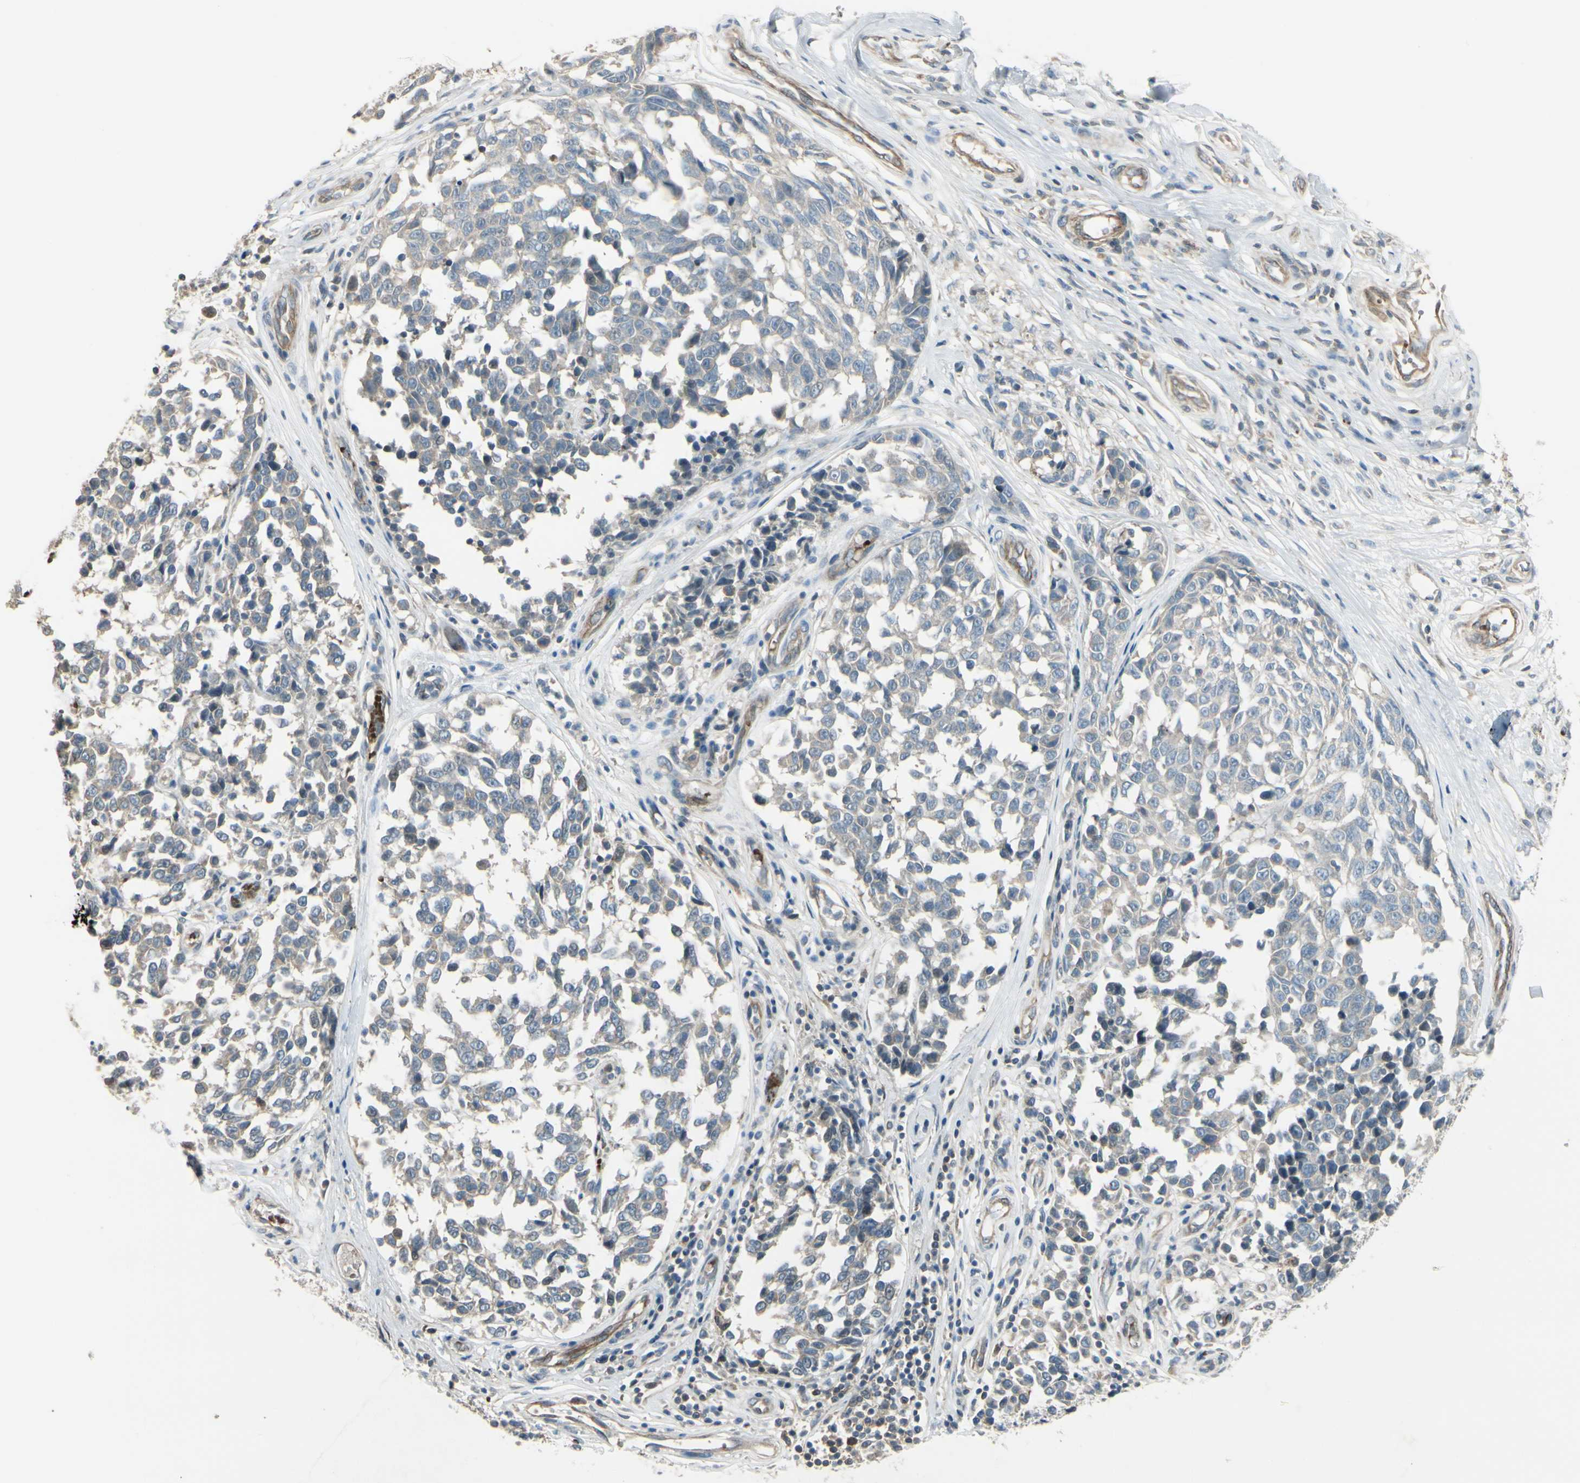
{"staining": {"intensity": "negative", "quantity": "none", "location": "none"}, "tissue": "melanoma", "cell_type": "Tumor cells", "image_type": "cancer", "snomed": [{"axis": "morphology", "description": "Malignant melanoma, NOS"}, {"axis": "topography", "description": "Skin"}], "caption": "IHC histopathology image of melanoma stained for a protein (brown), which shows no expression in tumor cells.", "gene": "PPP3CB", "patient": {"sex": "female", "age": 64}}